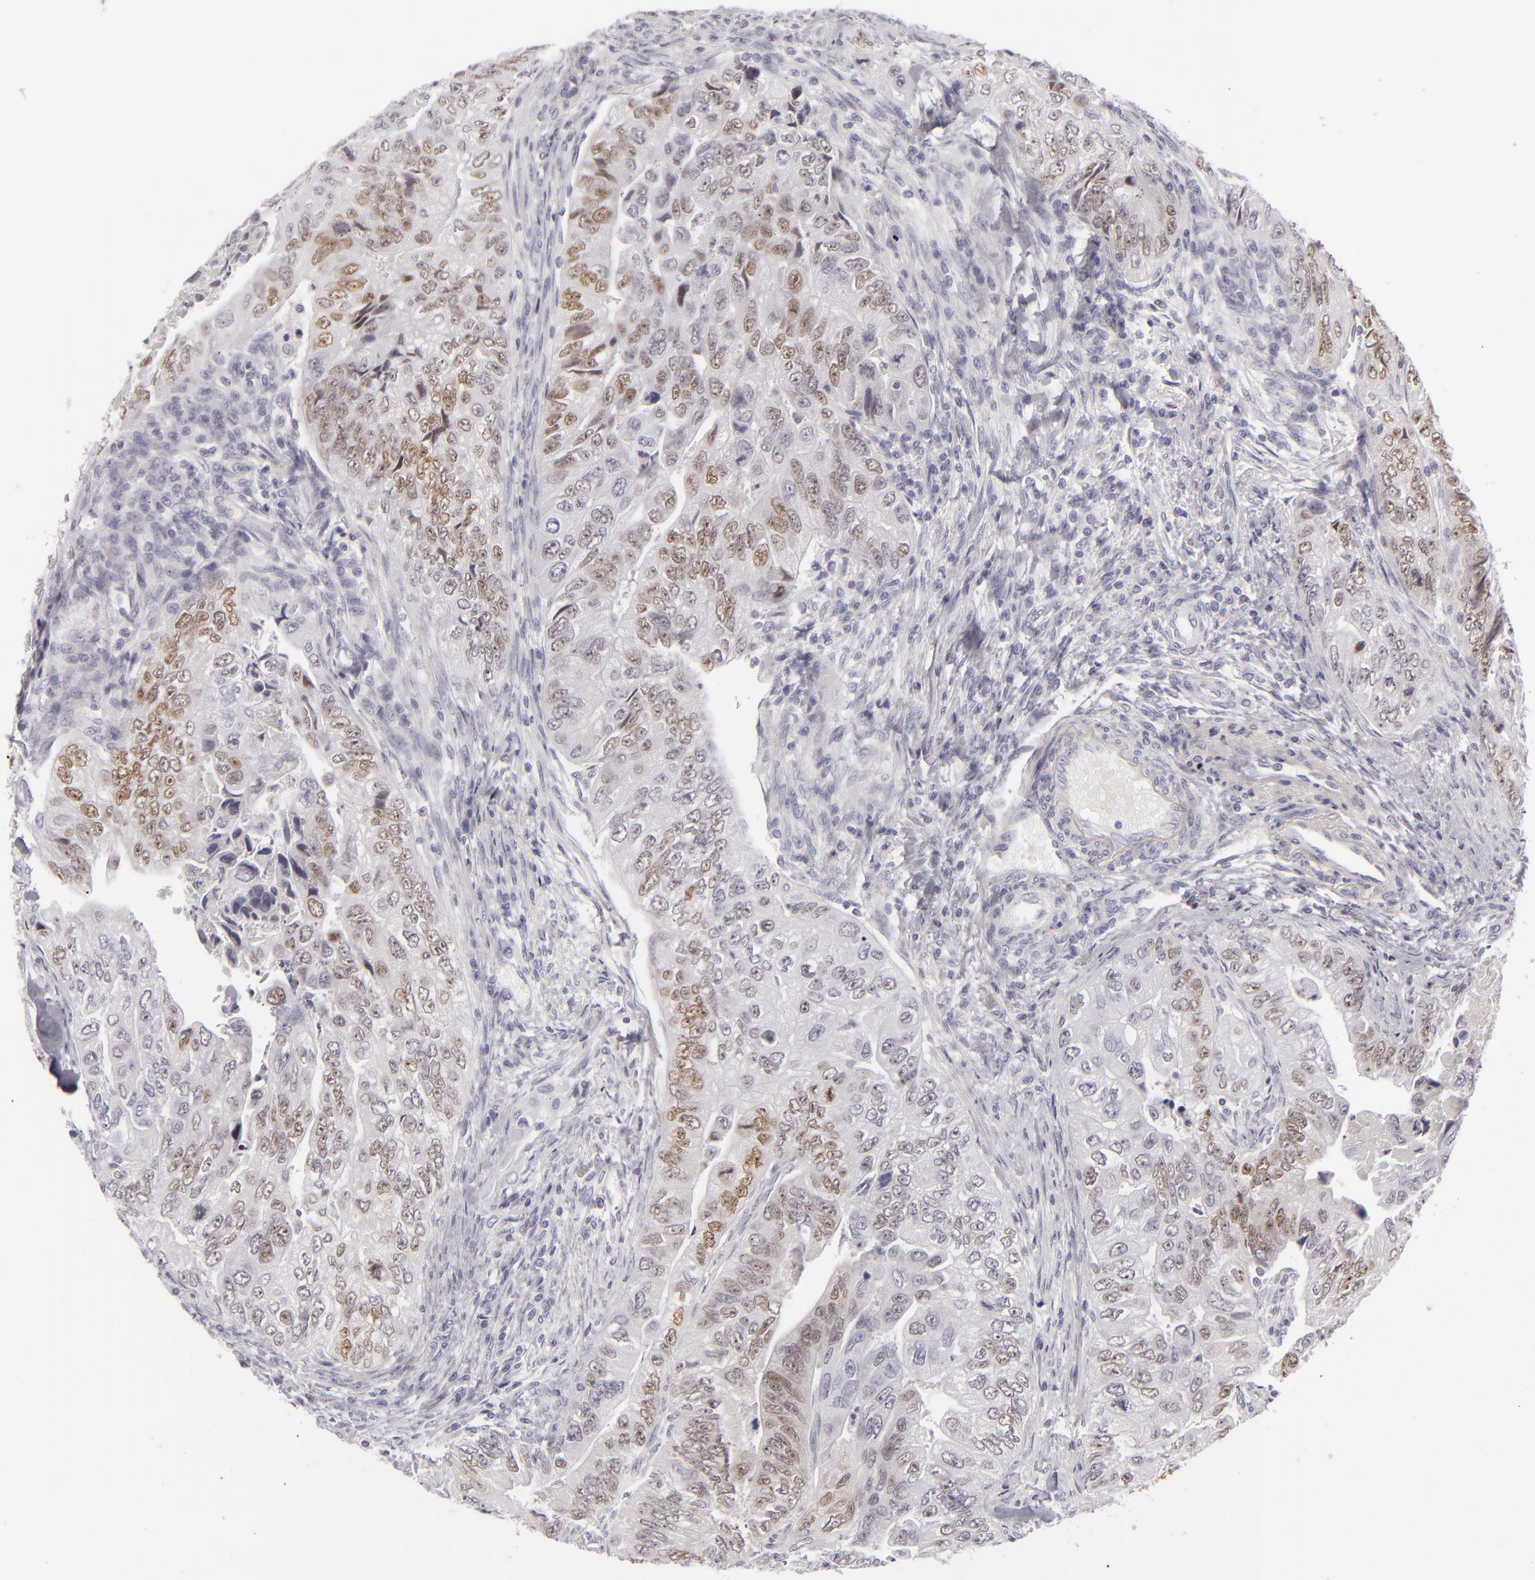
{"staining": {"intensity": "moderate", "quantity": "25%-75%", "location": "nuclear"}, "tissue": "colorectal cancer", "cell_type": "Tumor cells", "image_type": "cancer", "snomed": [{"axis": "morphology", "description": "Adenocarcinoma, NOS"}, {"axis": "topography", "description": "Colon"}], "caption": "Immunohistochemistry of colorectal adenocarcinoma exhibits medium levels of moderate nuclear staining in approximately 25%-75% of tumor cells.", "gene": "CDX2", "patient": {"sex": "female", "age": 11}}